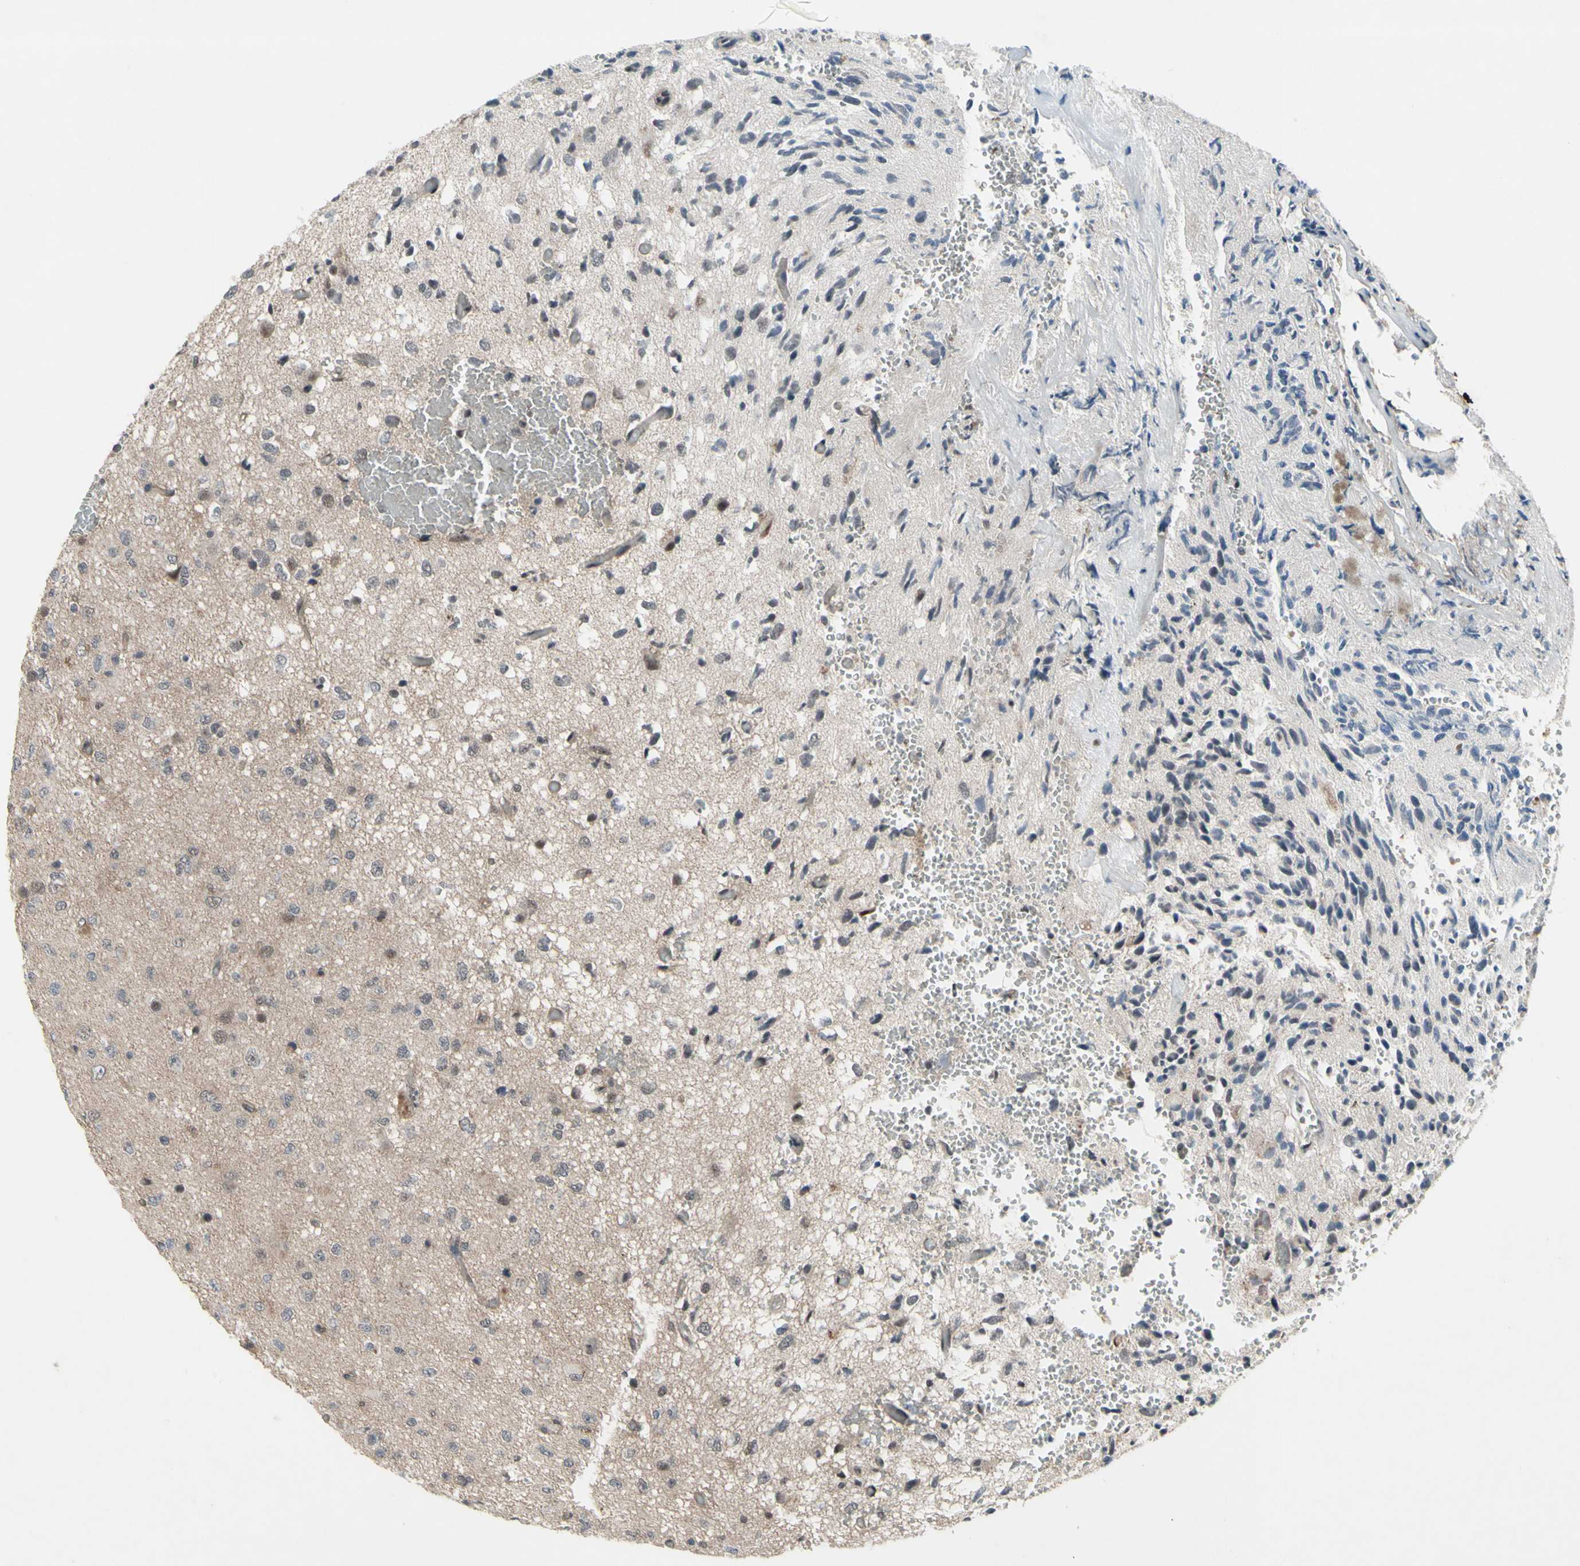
{"staining": {"intensity": "negative", "quantity": "none", "location": "none"}, "tissue": "glioma", "cell_type": "Tumor cells", "image_type": "cancer", "snomed": [{"axis": "morphology", "description": "Glioma, malignant, High grade"}, {"axis": "topography", "description": "pancreas cauda"}], "caption": "High power microscopy histopathology image of an IHC photomicrograph of glioma, revealing no significant positivity in tumor cells.", "gene": "TRDMT1", "patient": {"sex": "male", "age": 60}}